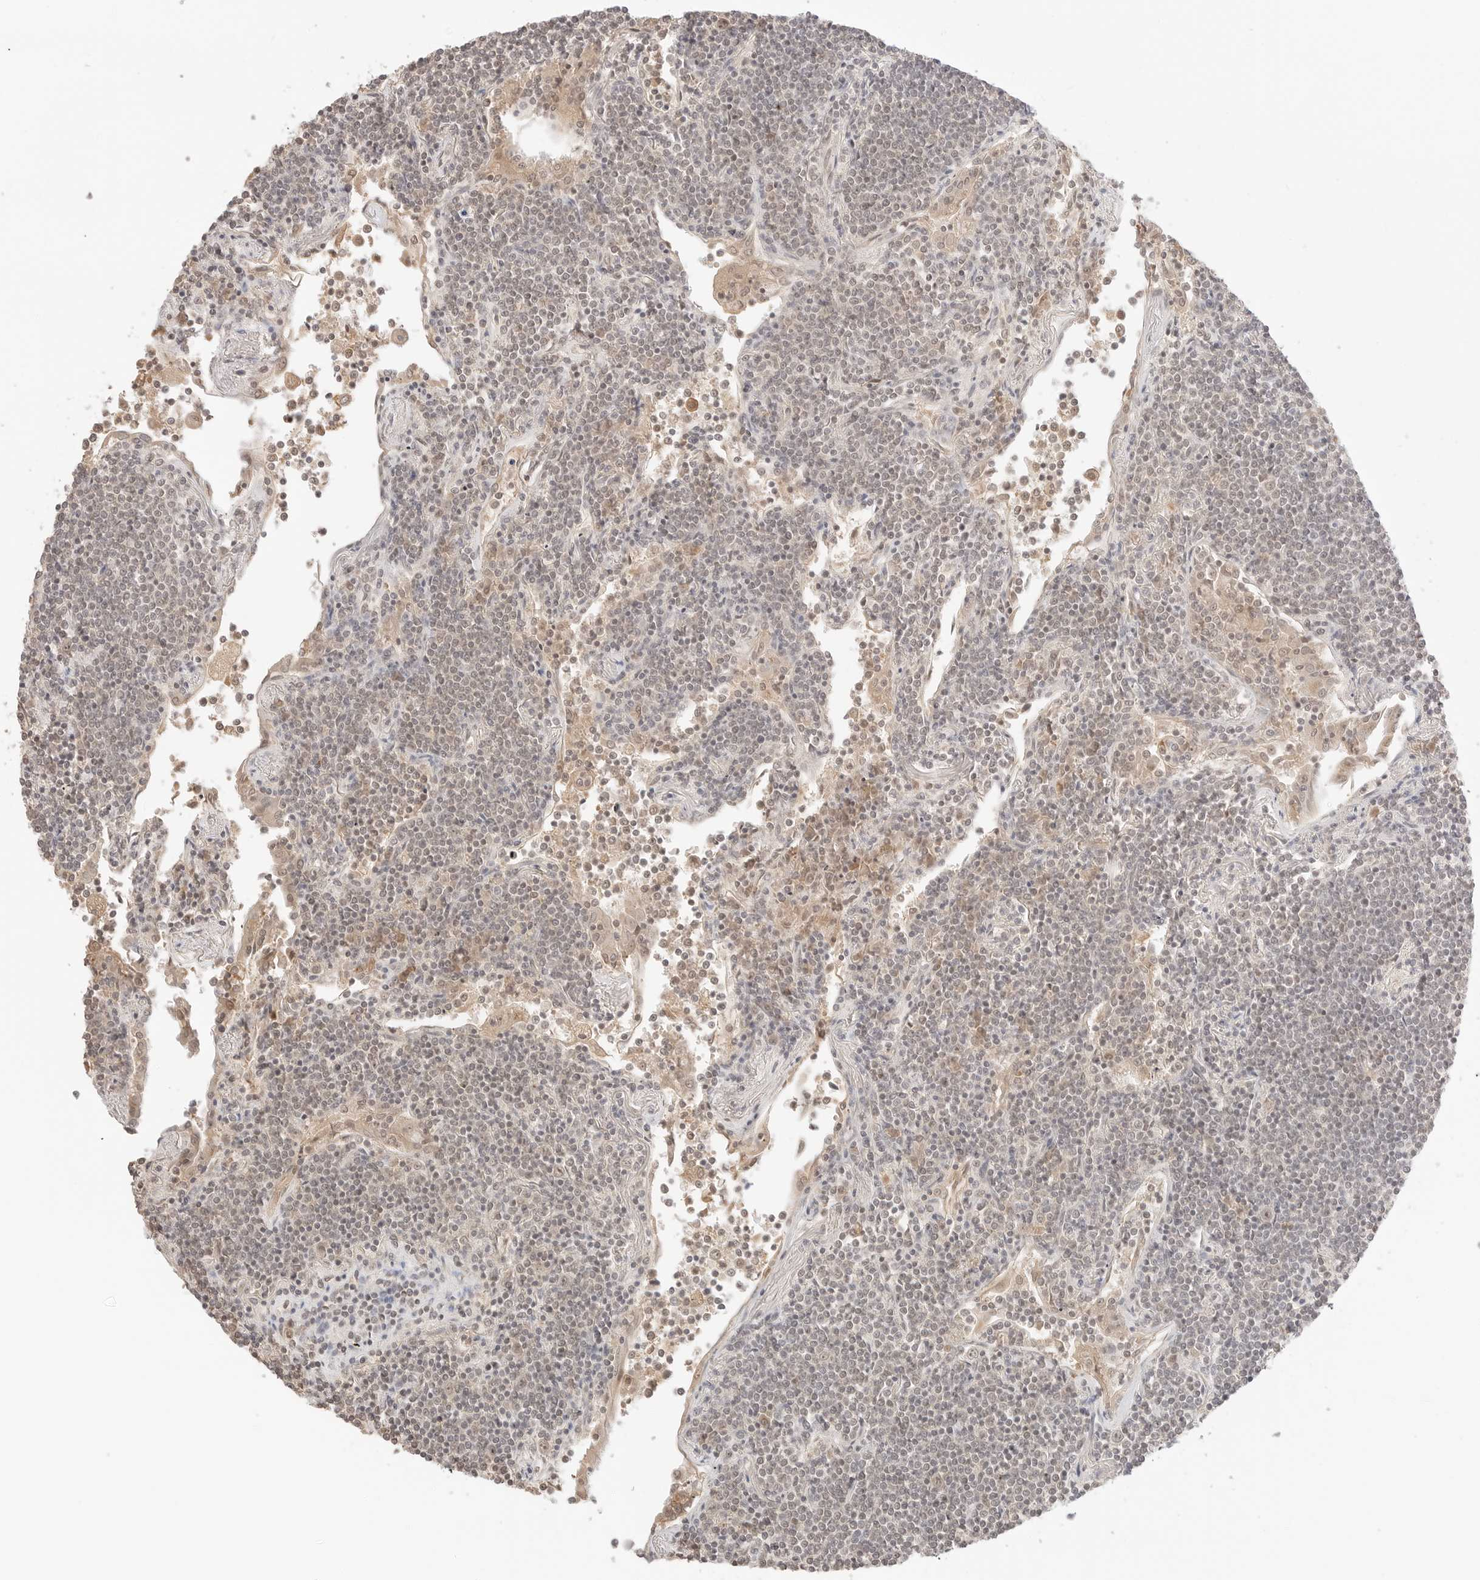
{"staining": {"intensity": "weak", "quantity": "25%-75%", "location": "nuclear"}, "tissue": "lymphoma", "cell_type": "Tumor cells", "image_type": "cancer", "snomed": [{"axis": "morphology", "description": "Malignant lymphoma, non-Hodgkin's type, Low grade"}, {"axis": "topography", "description": "Lung"}], "caption": "IHC staining of lymphoma, which demonstrates low levels of weak nuclear expression in about 25%-75% of tumor cells indicating weak nuclear protein expression. The staining was performed using DAB (3,3'-diaminobenzidine) (brown) for protein detection and nuclei were counterstained in hematoxylin (blue).", "gene": "RPS6KL1", "patient": {"sex": "female", "age": 71}}